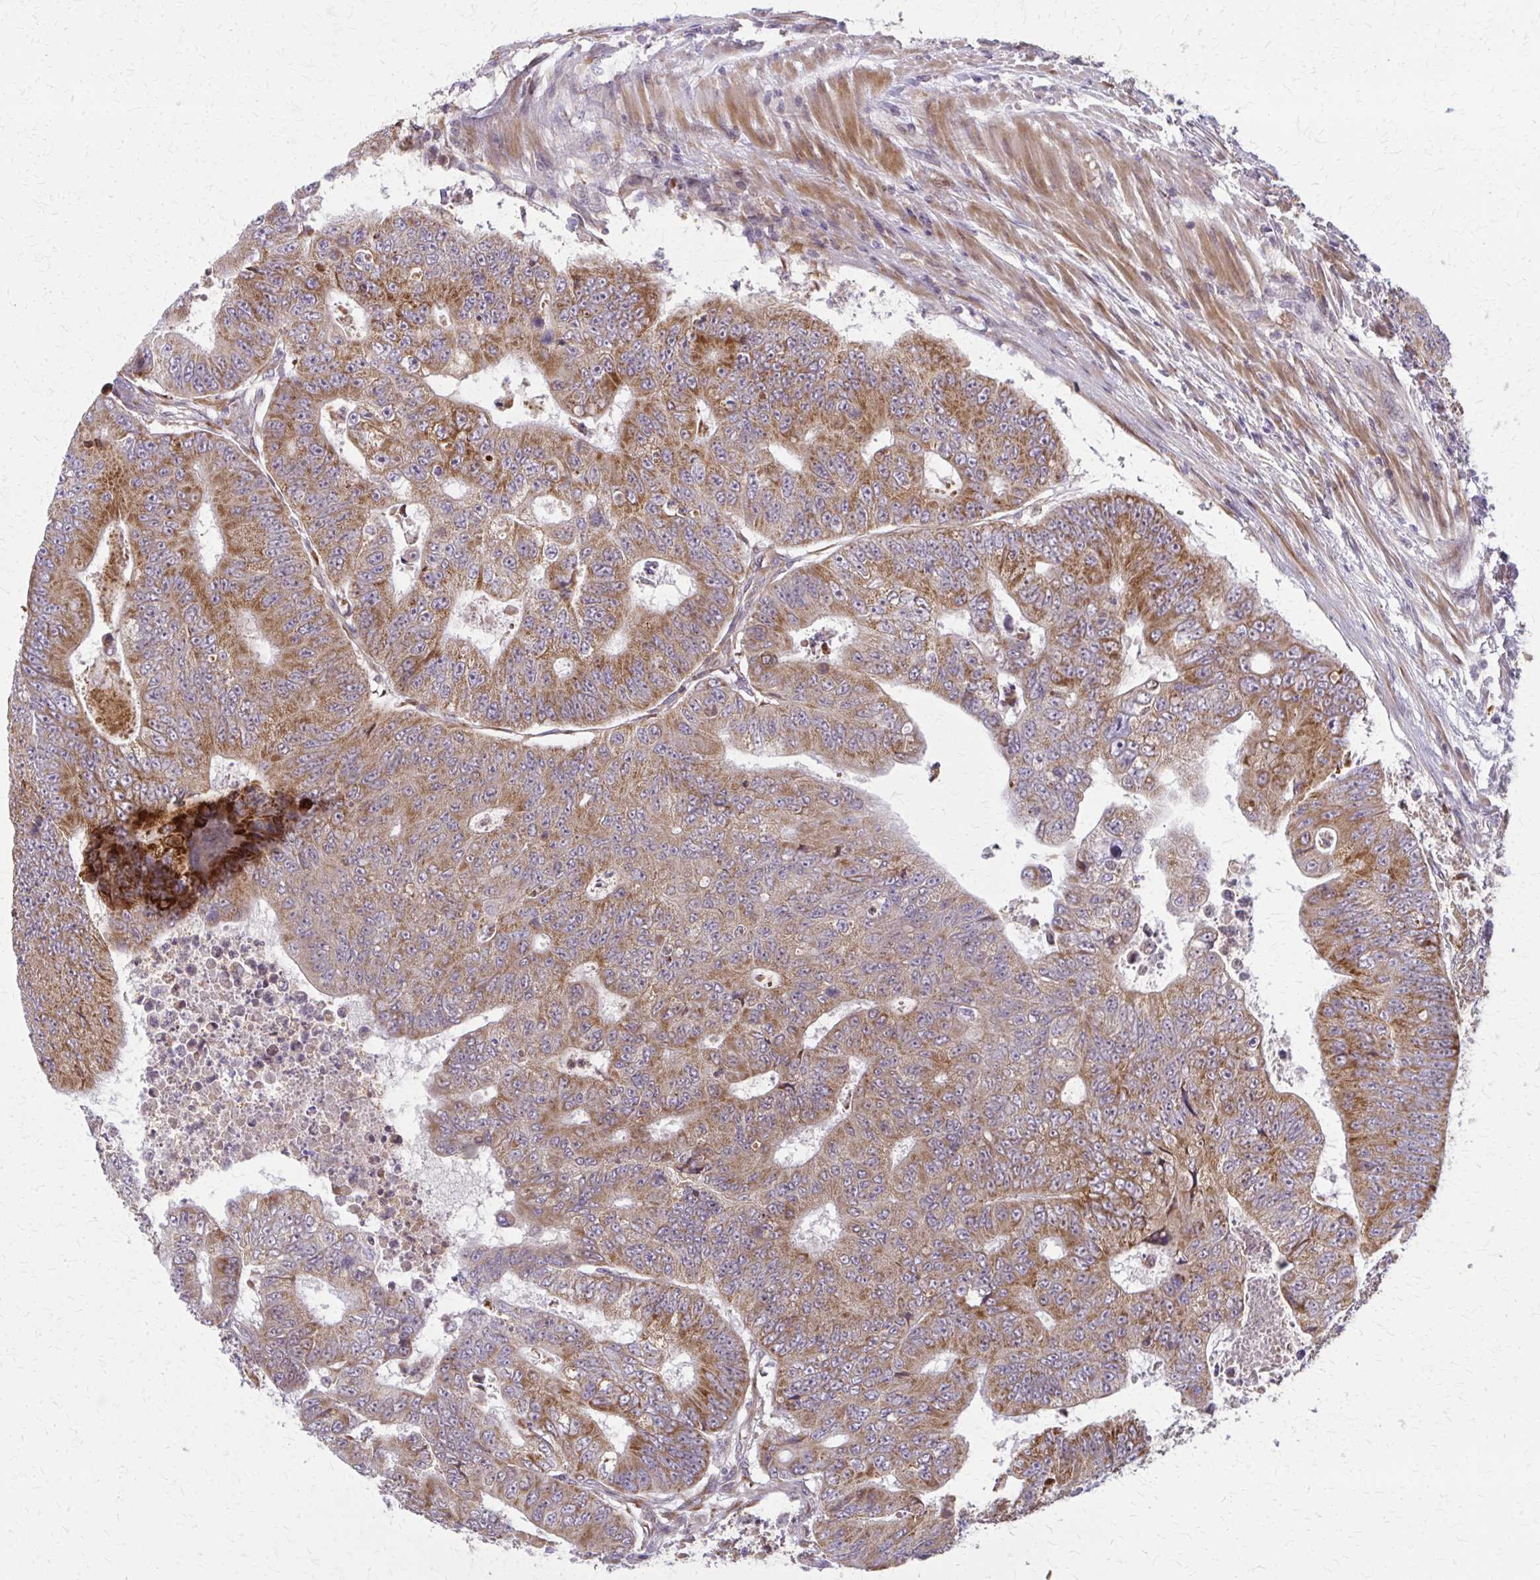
{"staining": {"intensity": "strong", "quantity": ">75%", "location": "cytoplasmic/membranous"}, "tissue": "colorectal cancer", "cell_type": "Tumor cells", "image_type": "cancer", "snomed": [{"axis": "morphology", "description": "Adenocarcinoma, NOS"}, {"axis": "topography", "description": "Colon"}], "caption": "High-power microscopy captured an IHC micrograph of colorectal cancer, revealing strong cytoplasmic/membranous positivity in approximately >75% of tumor cells. (IHC, brightfield microscopy, high magnification).", "gene": "MCCC1", "patient": {"sex": "female", "age": 48}}